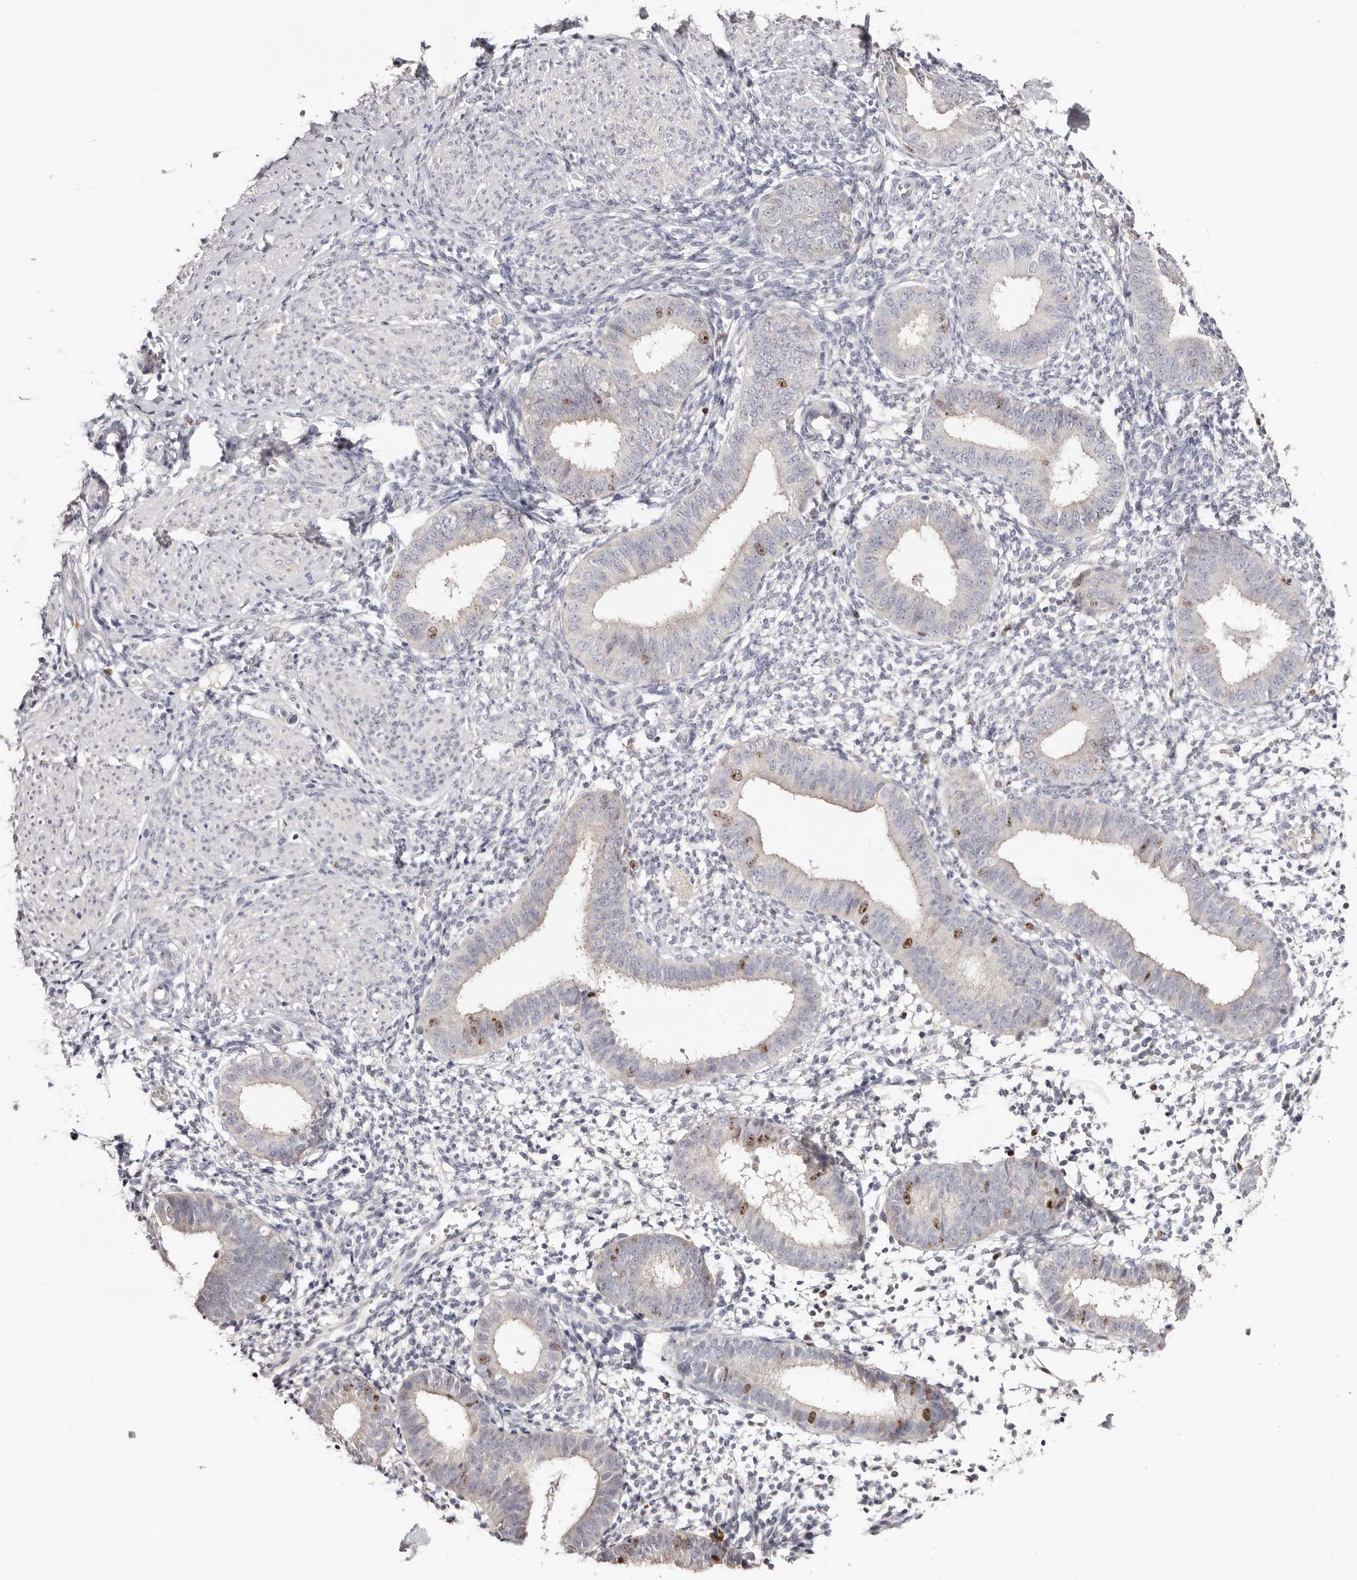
{"staining": {"intensity": "negative", "quantity": "none", "location": "none"}, "tissue": "endometrium", "cell_type": "Cells in endometrial stroma", "image_type": "normal", "snomed": [{"axis": "morphology", "description": "Normal tissue, NOS"}, {"axis": "topography", "description": "Uterus"}, {"axis": "topography", "description": "Endometrium"}], "caption": "Image shows no protein expression in cells in endometrial stroma of unremarkable endometrium. (IHC, brightfield microscopy, high magnification).", "gene": "CCDC190", "patient": {"sex": "female", "age": 48}}